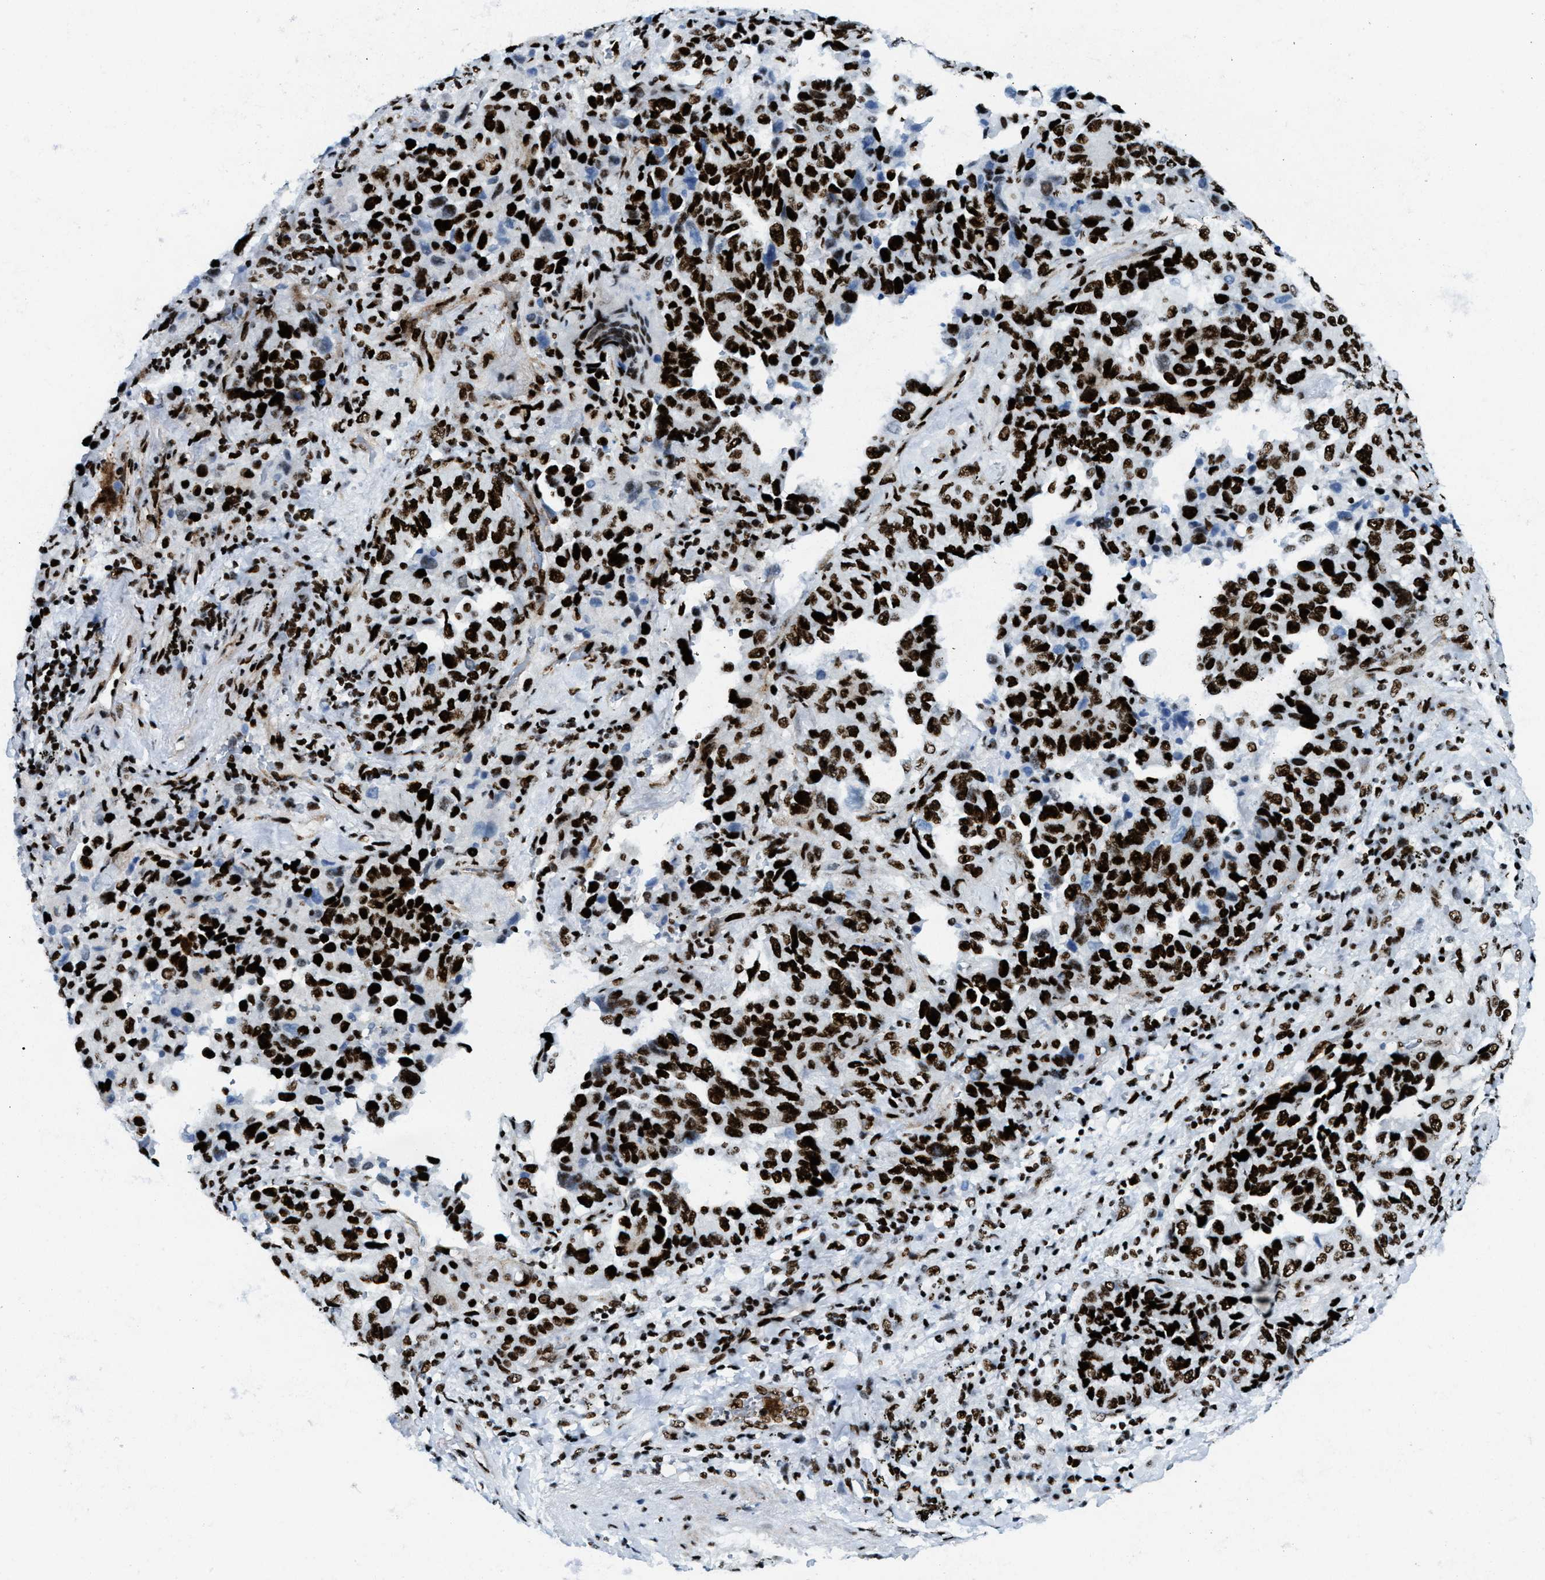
{"staining": {"intensity": "strong", "quantity": ">75%", "location": "nuclear"}, "tissue": "lung cancer", "cell_type": "Tumor cells", "image_type": "cancer", "snomed": [{"axis": "morphology", "description": "Adenocarcinoma, NOS"}, {"axis": "topography", "description": "Lung"}], "caption": "Adenocarcinoma (lung) stained with immunohistochemistry (IHC) shows strong nuclear expression in about >75% of tumor cells. The protein is shown in brown color, while the nuclei are stained blue.", "gene": "NONO", "patient": {"sex": "female", "age": 51}}